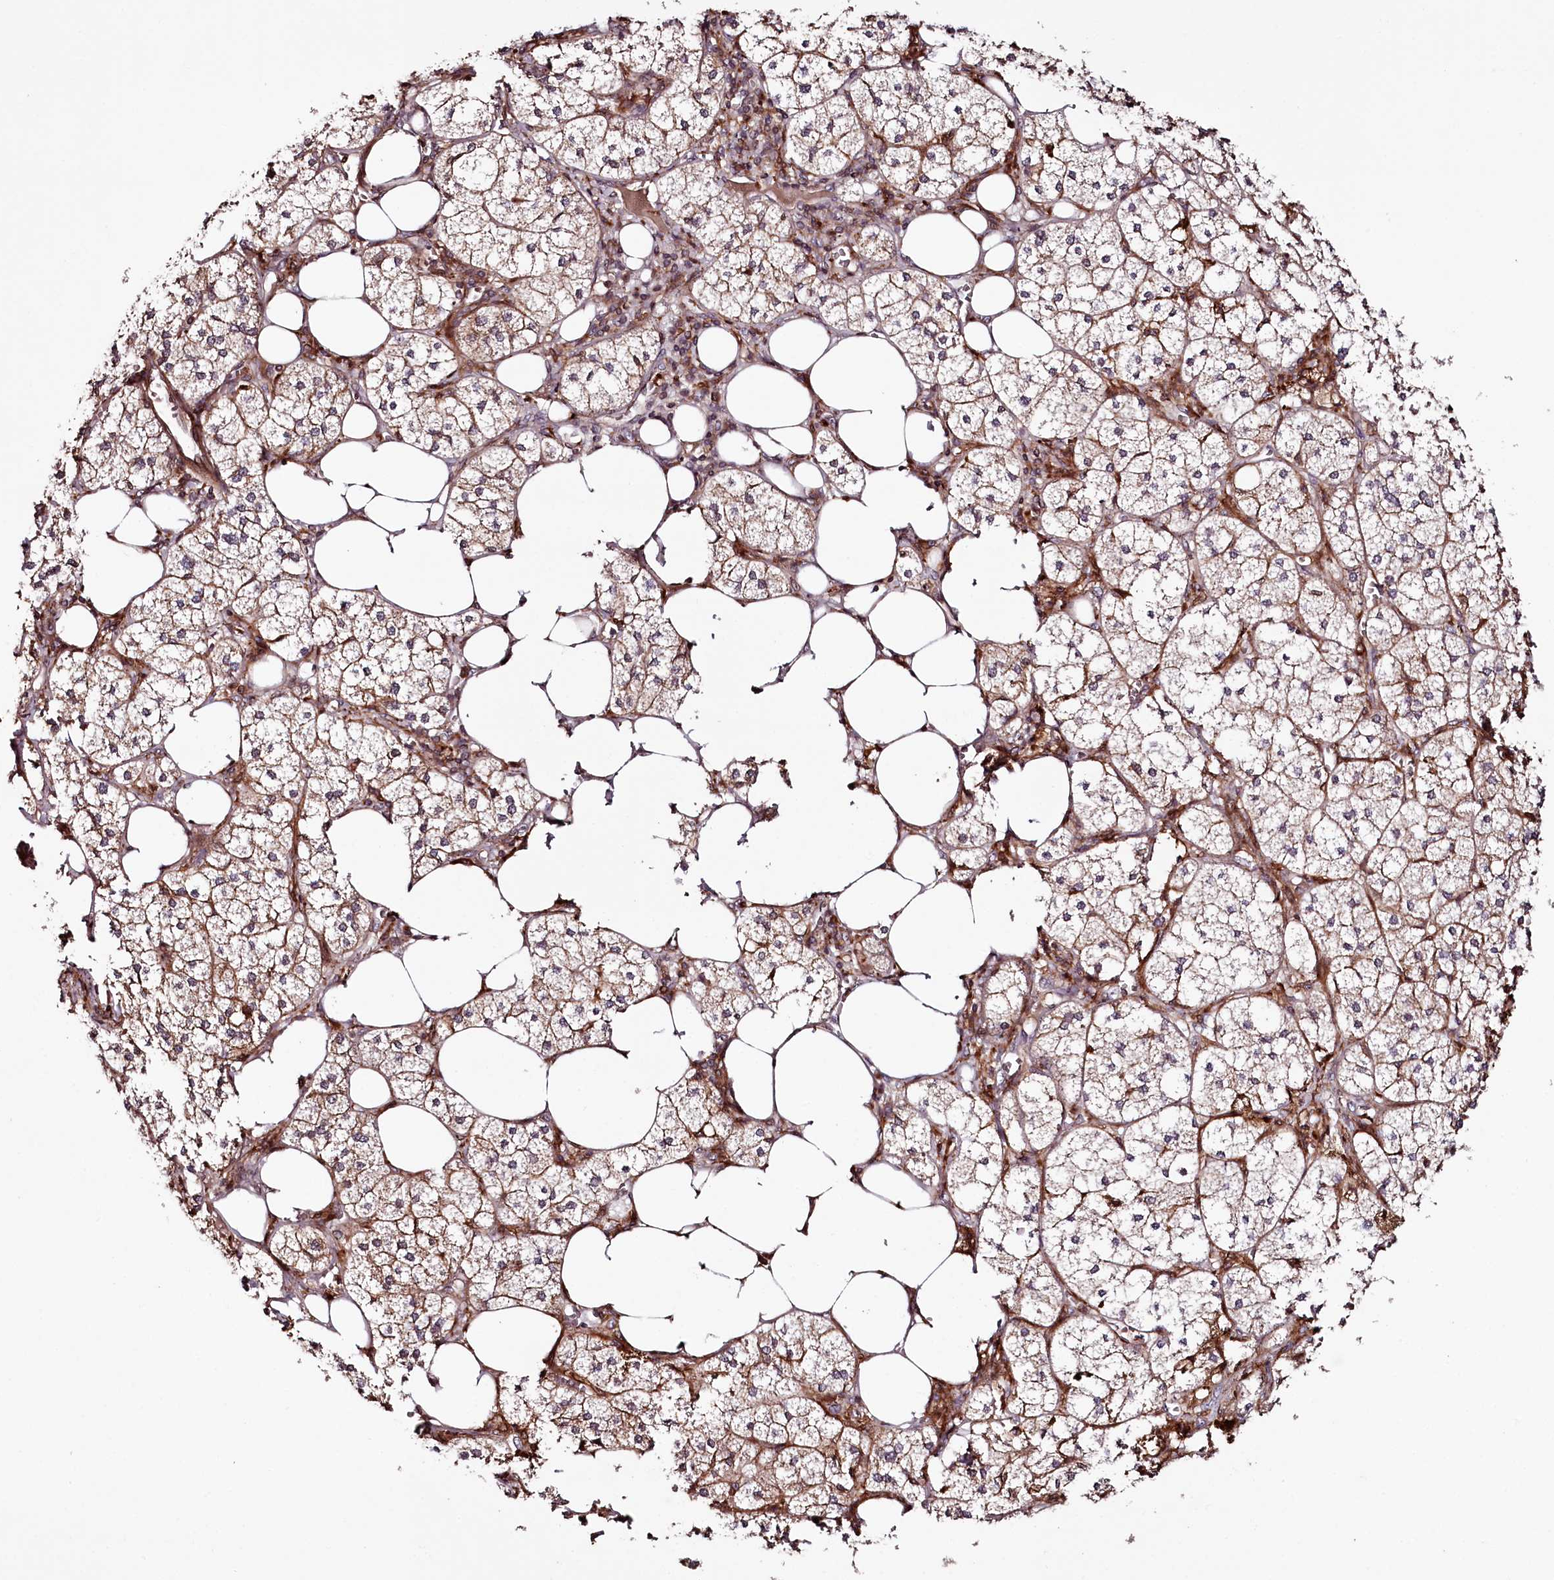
{"staining": {"intensity": "moderate", "quantity": ">75%", "location": "cytoplasmic/membranous,nuclear"}, "tissue": "adrenal gland", "cell_type": "Glandular cells", "image_type": "normal", "snomed": [{"axis": "morphology", "description": "Normal tissue, NOS"}, {"axis": "topography", "description": "Adrenal gland"}], "caption": "Immunohistochemical staining of unremarkable human adrenal gland displays >75% levels of moderate cytoplasmic/membranous,nuclear protein positivity in about >75% of glandular cells.", "gene": "KIF14", "patient": {"sex": "female", "age": 61}}